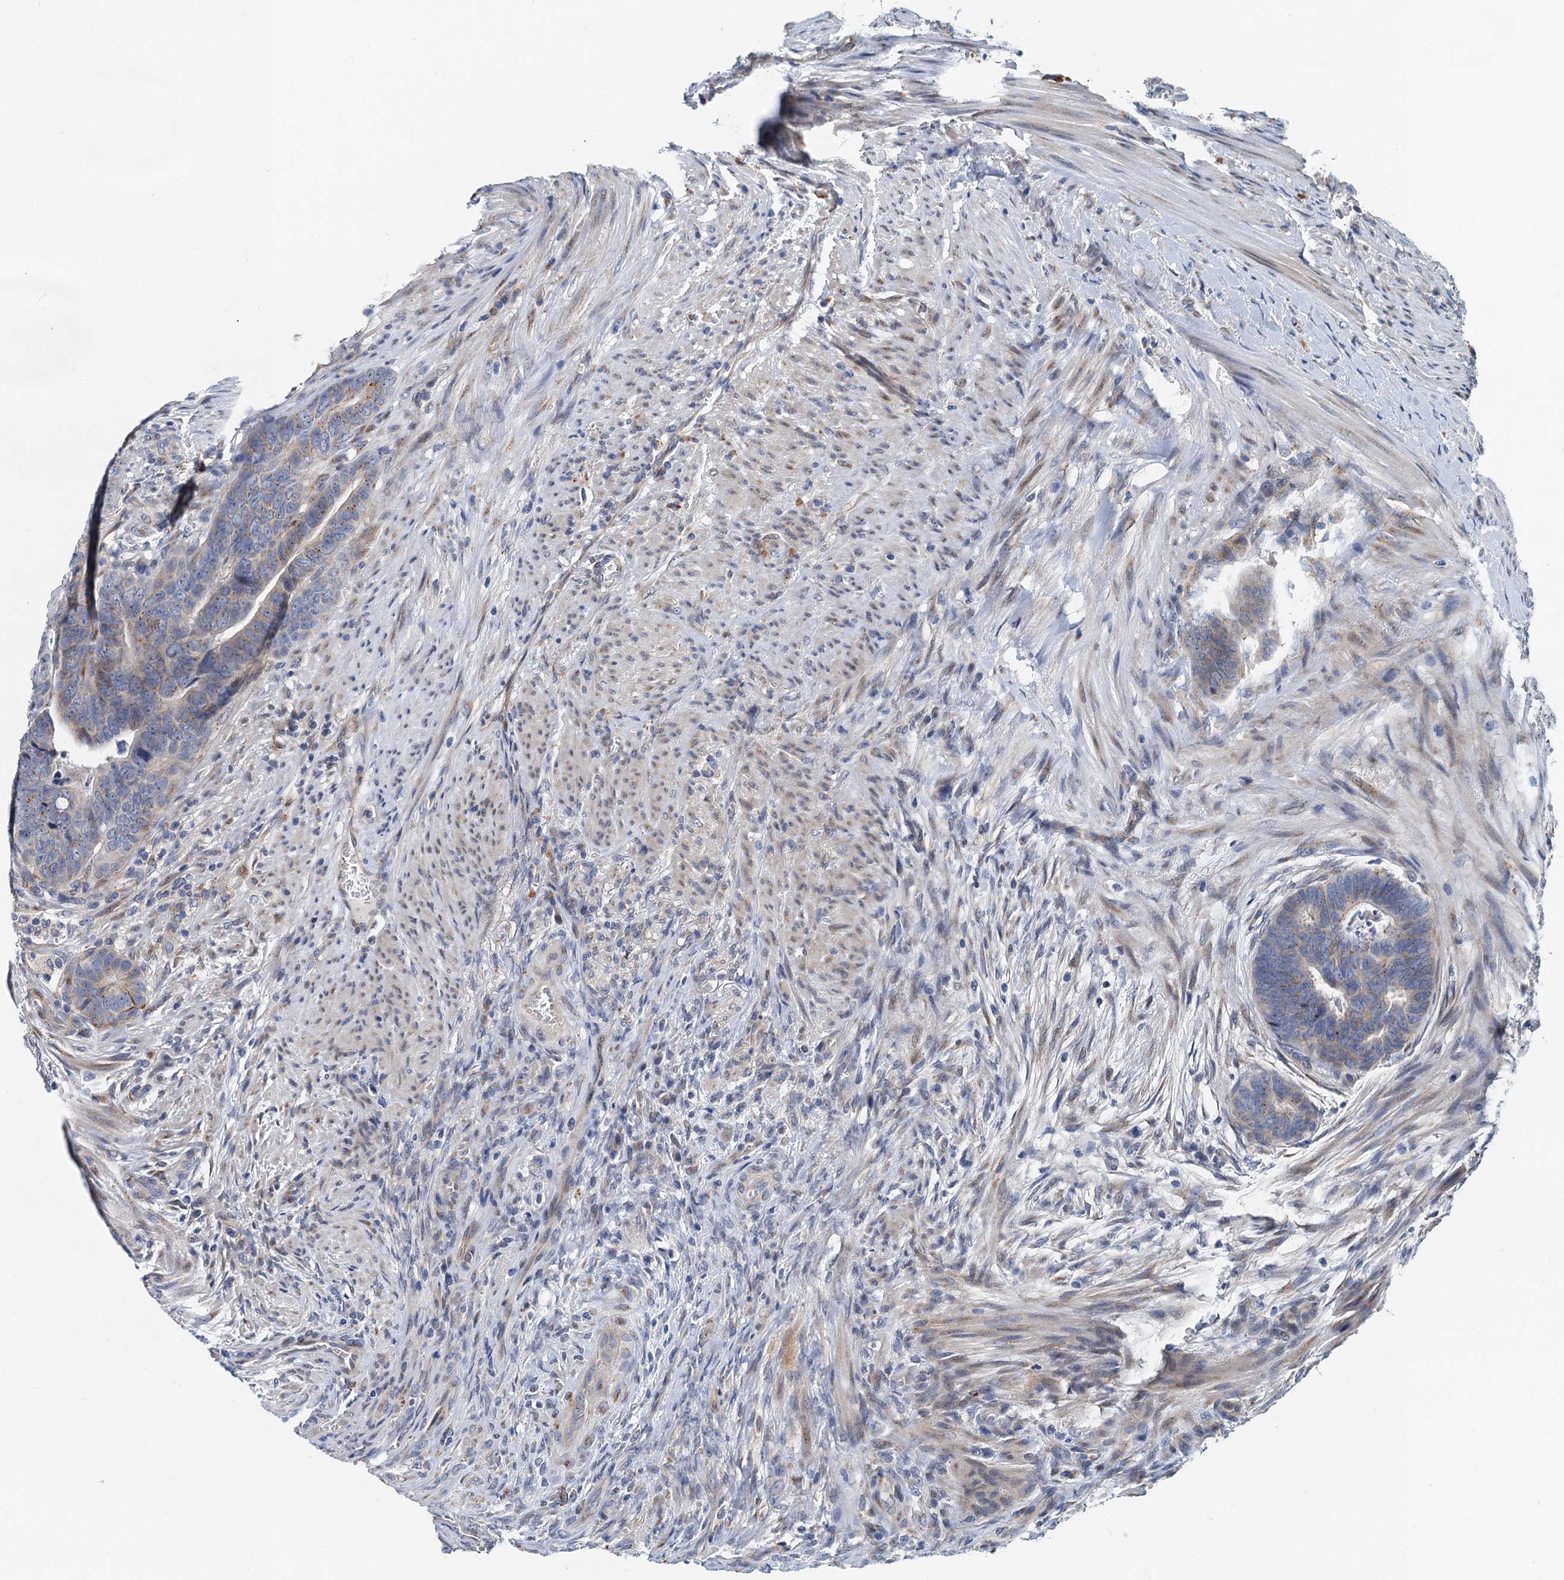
{"staining": {"intensity": "negative", "quantity": "none", "location": "none"}, "tissue": "colorectal cancer", "cell_type": "Tumor cells", "image_type": "cancer", "snomed": [{"axis": "morphology", "description": "Adenocarcinoma, NOS"}, {"axis": "topography", "description": "Rectum"}], "caption": "Human adenocarcinoma (colorectal) stained for a protein using IHC shows no positivity in tumor cells.", "gene": "NBEA", "patient": {"sex": "female", "age": 78}}